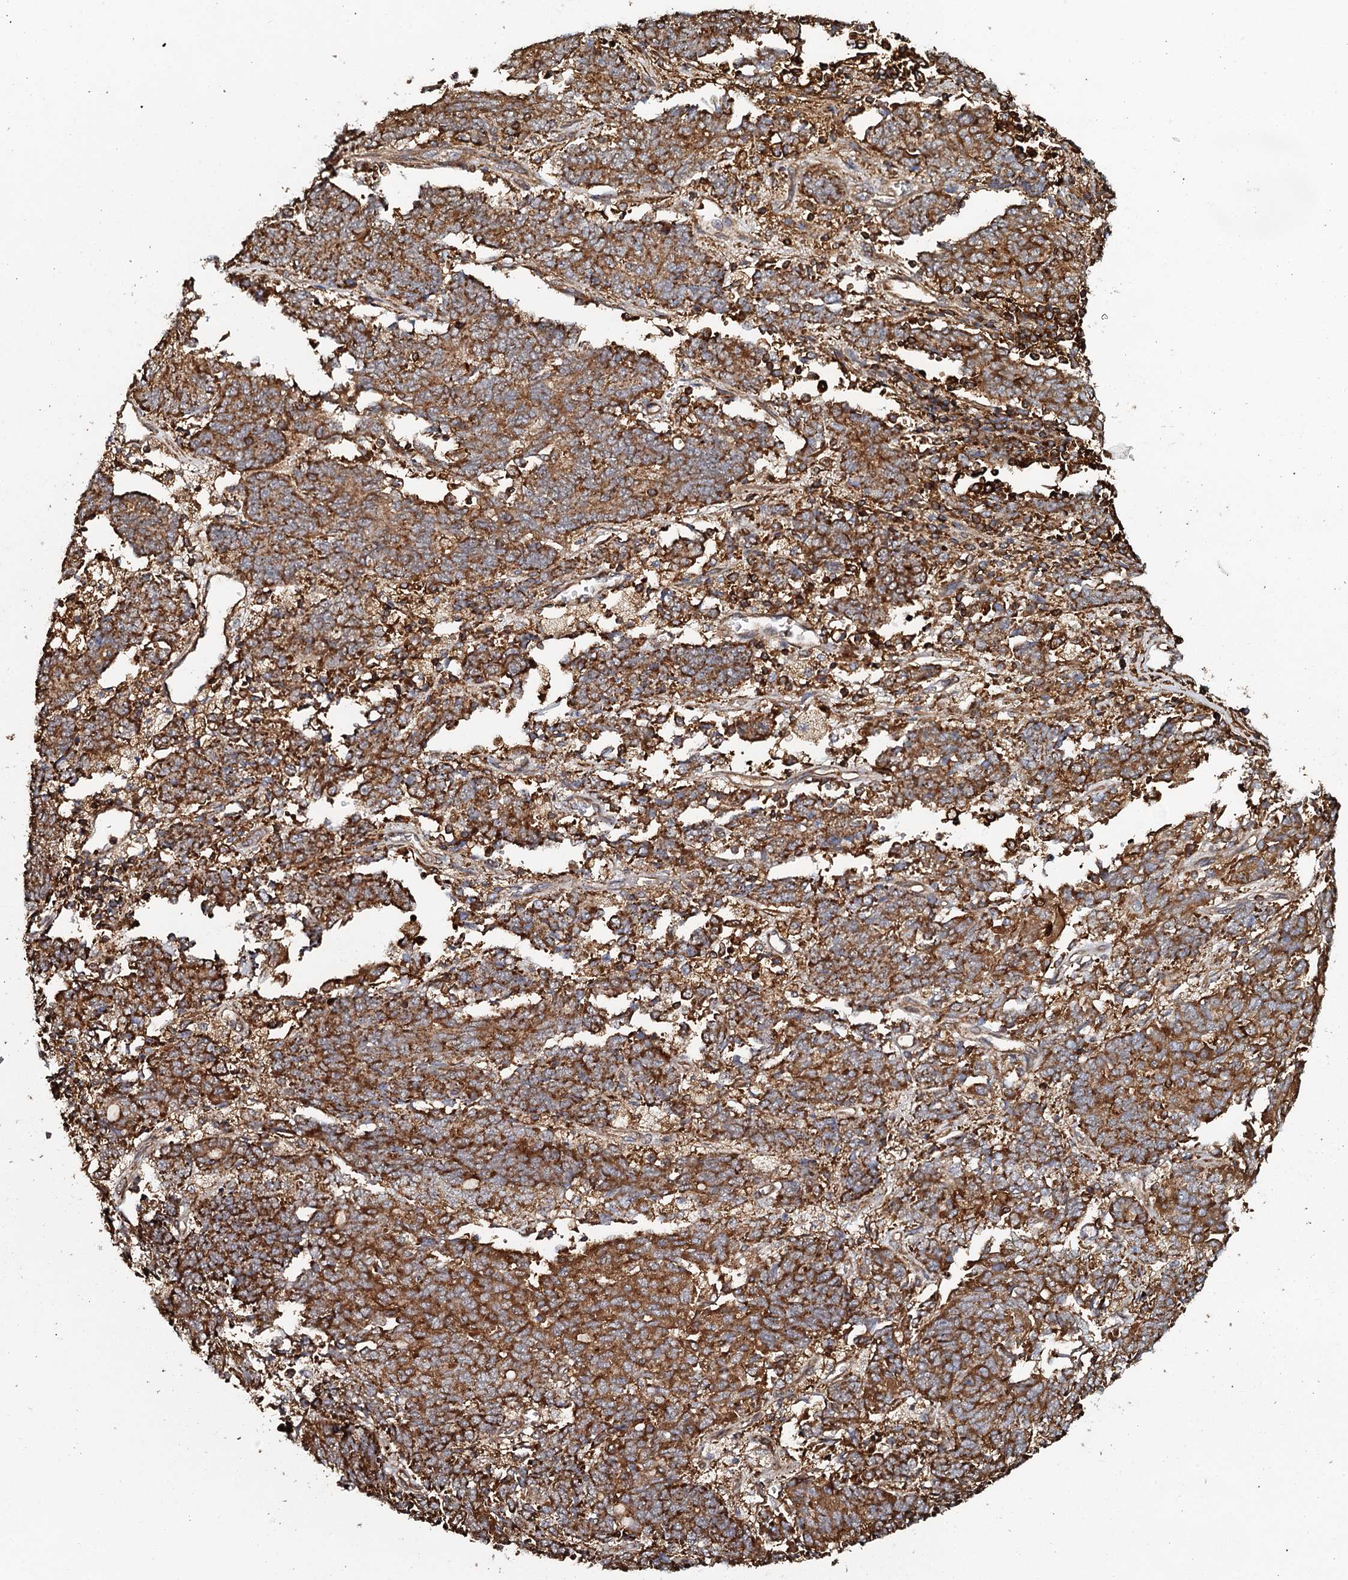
{"staining": {"intensity": "strong", "quantity": ">75%", "location": "cytoplasmic/membranous"}, "tissue": "endometrial cancer", "cell_type": "Tumor cells", "image_type": "cancer", "snomed": [{"axis": "morphology", "description": "Adenocarcinoma, NOS"}, {"axis": "topography", "description": "Endometrium"}], "caption": "Endometrial cancer was stained to show a protein in brown. There is high levels of strong cytoplasmic/membranous expression in approximately >75% of tumor cells.", "gene": "VWA8", "patient": {"sex": "female", "age": 80}}